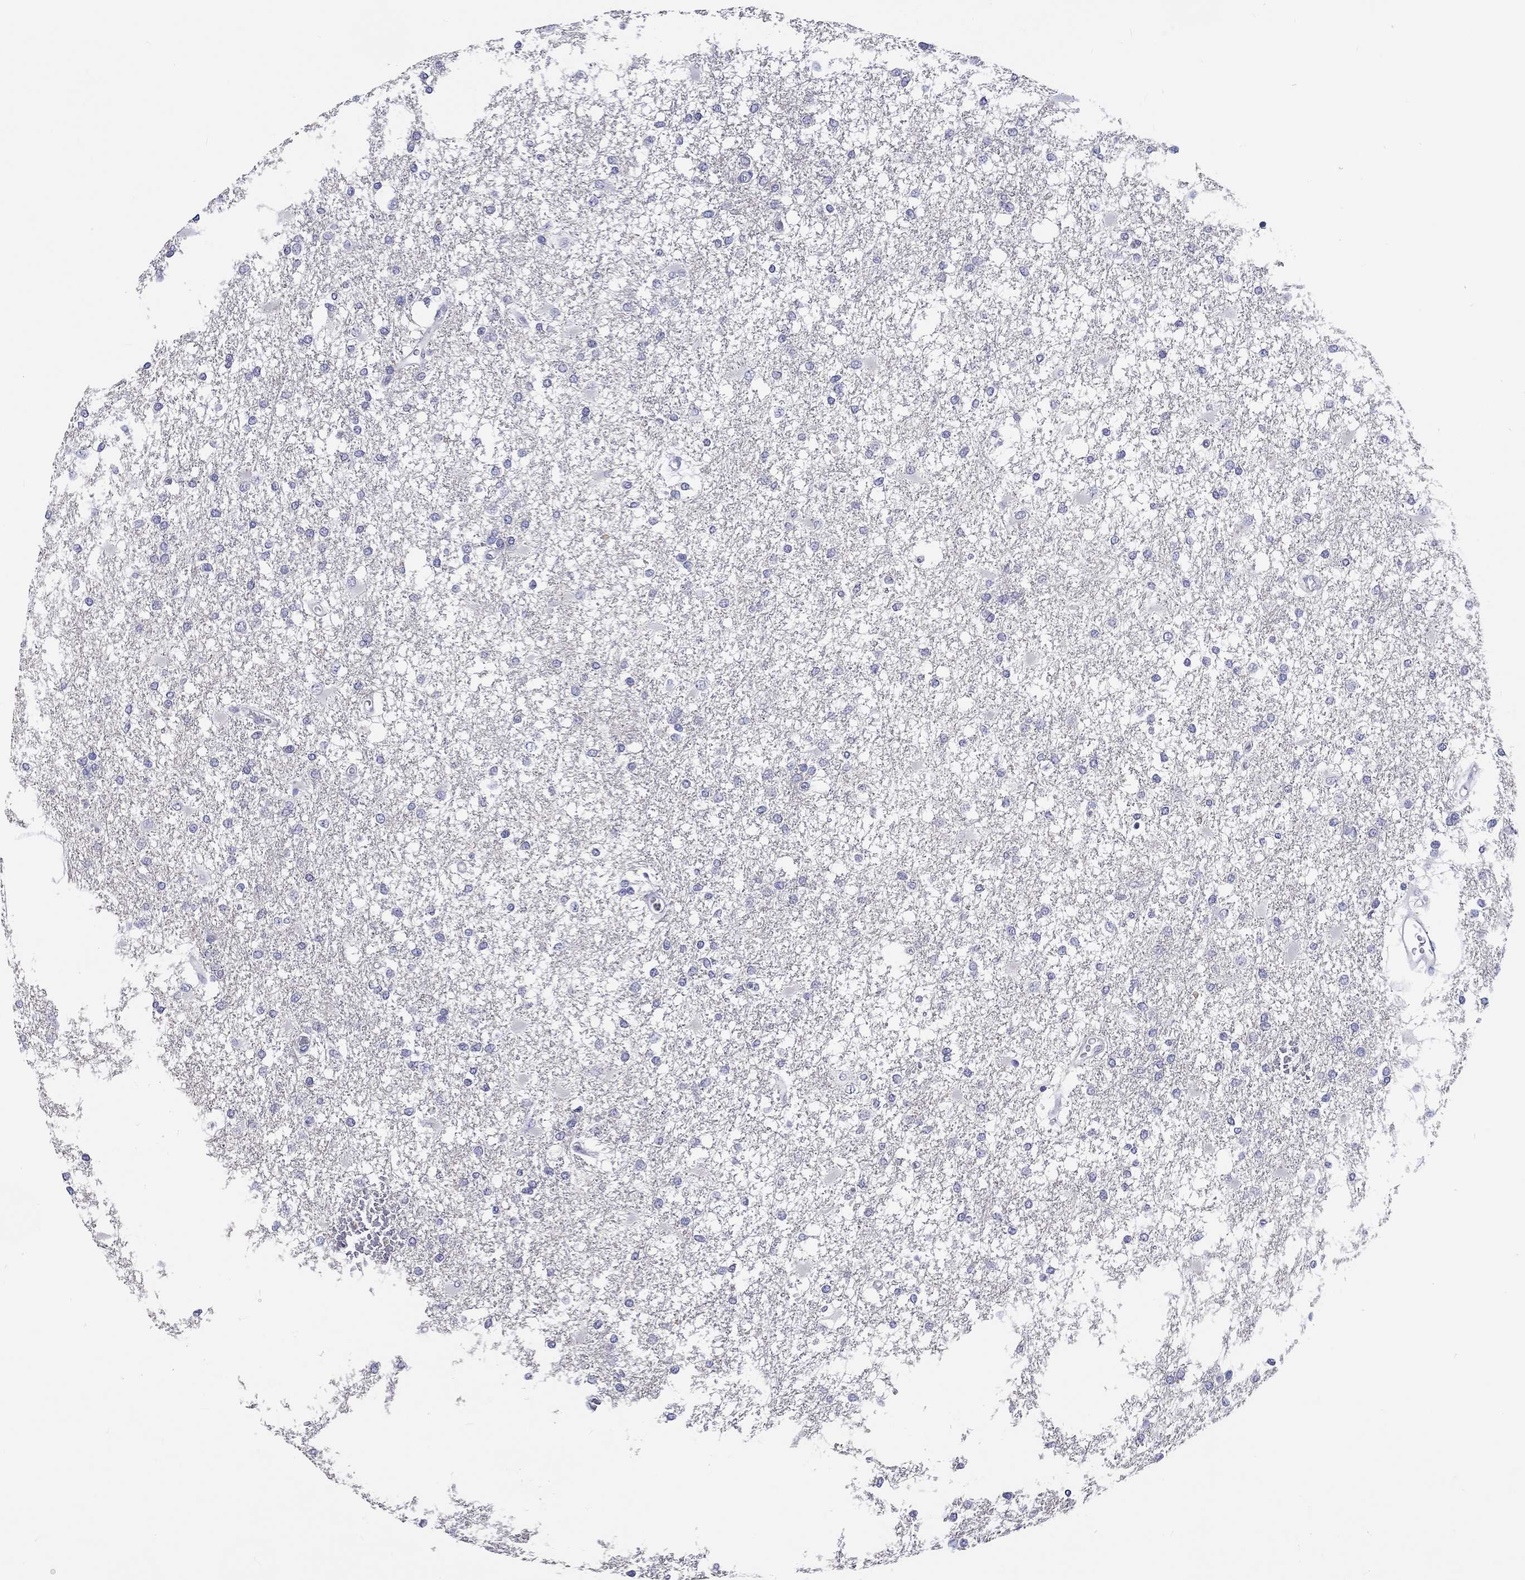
{"staining": {"intensity": "negative", "quantity": "none", "location": "none"}, "tissue": "glioma", "cell_type": "Tumor cells", "image_type": "cancer", "snomed": [{"axis": "morphology", "description": "Glioma, malignant, High grade"}, {"axis": "topography", "description": "Cerebral cortex"}], "caption": "IHC image of human malignant high-grade glioma stained for a protein (brown), which reveals no expression in tumor cells. (IHC, brightfield microscopy, high magnification).", "gene": "ABCG4", "patient": {"sex": "male", "age": 79}}